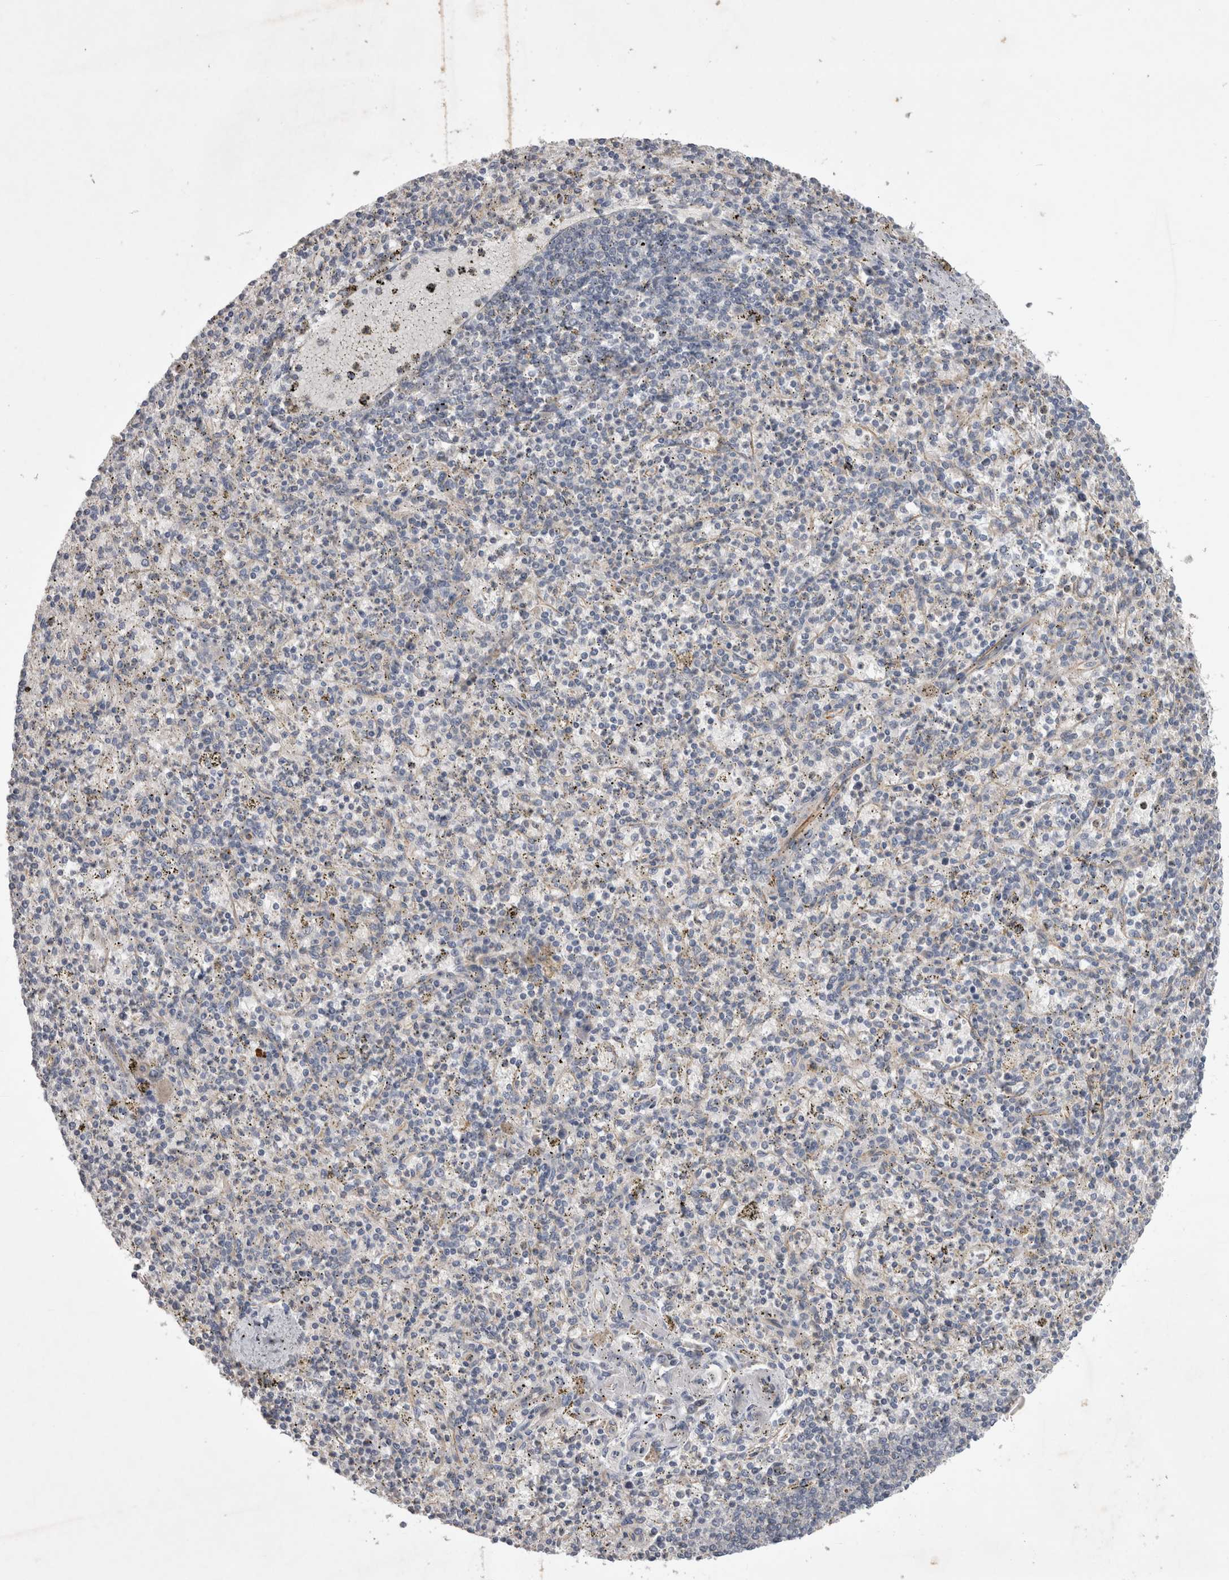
{"staining": {"intensity": "negative", "quantity": "none", "location": "none"}, "tissue": "spleen", "cell_type": "Cells in red pulp", "image_type": "normal", "snomed": [{"axis": "morphology", "description": "Normal tissue, NOS"}, {"axis": "topography", "description": "Spleen"}], "caption": "The immunohistochemistry histopathology image has no significant positivity in cells in red pulp of spleen.", "gene": "STRADB", "patient": {"sex": "male", "age": 72}}